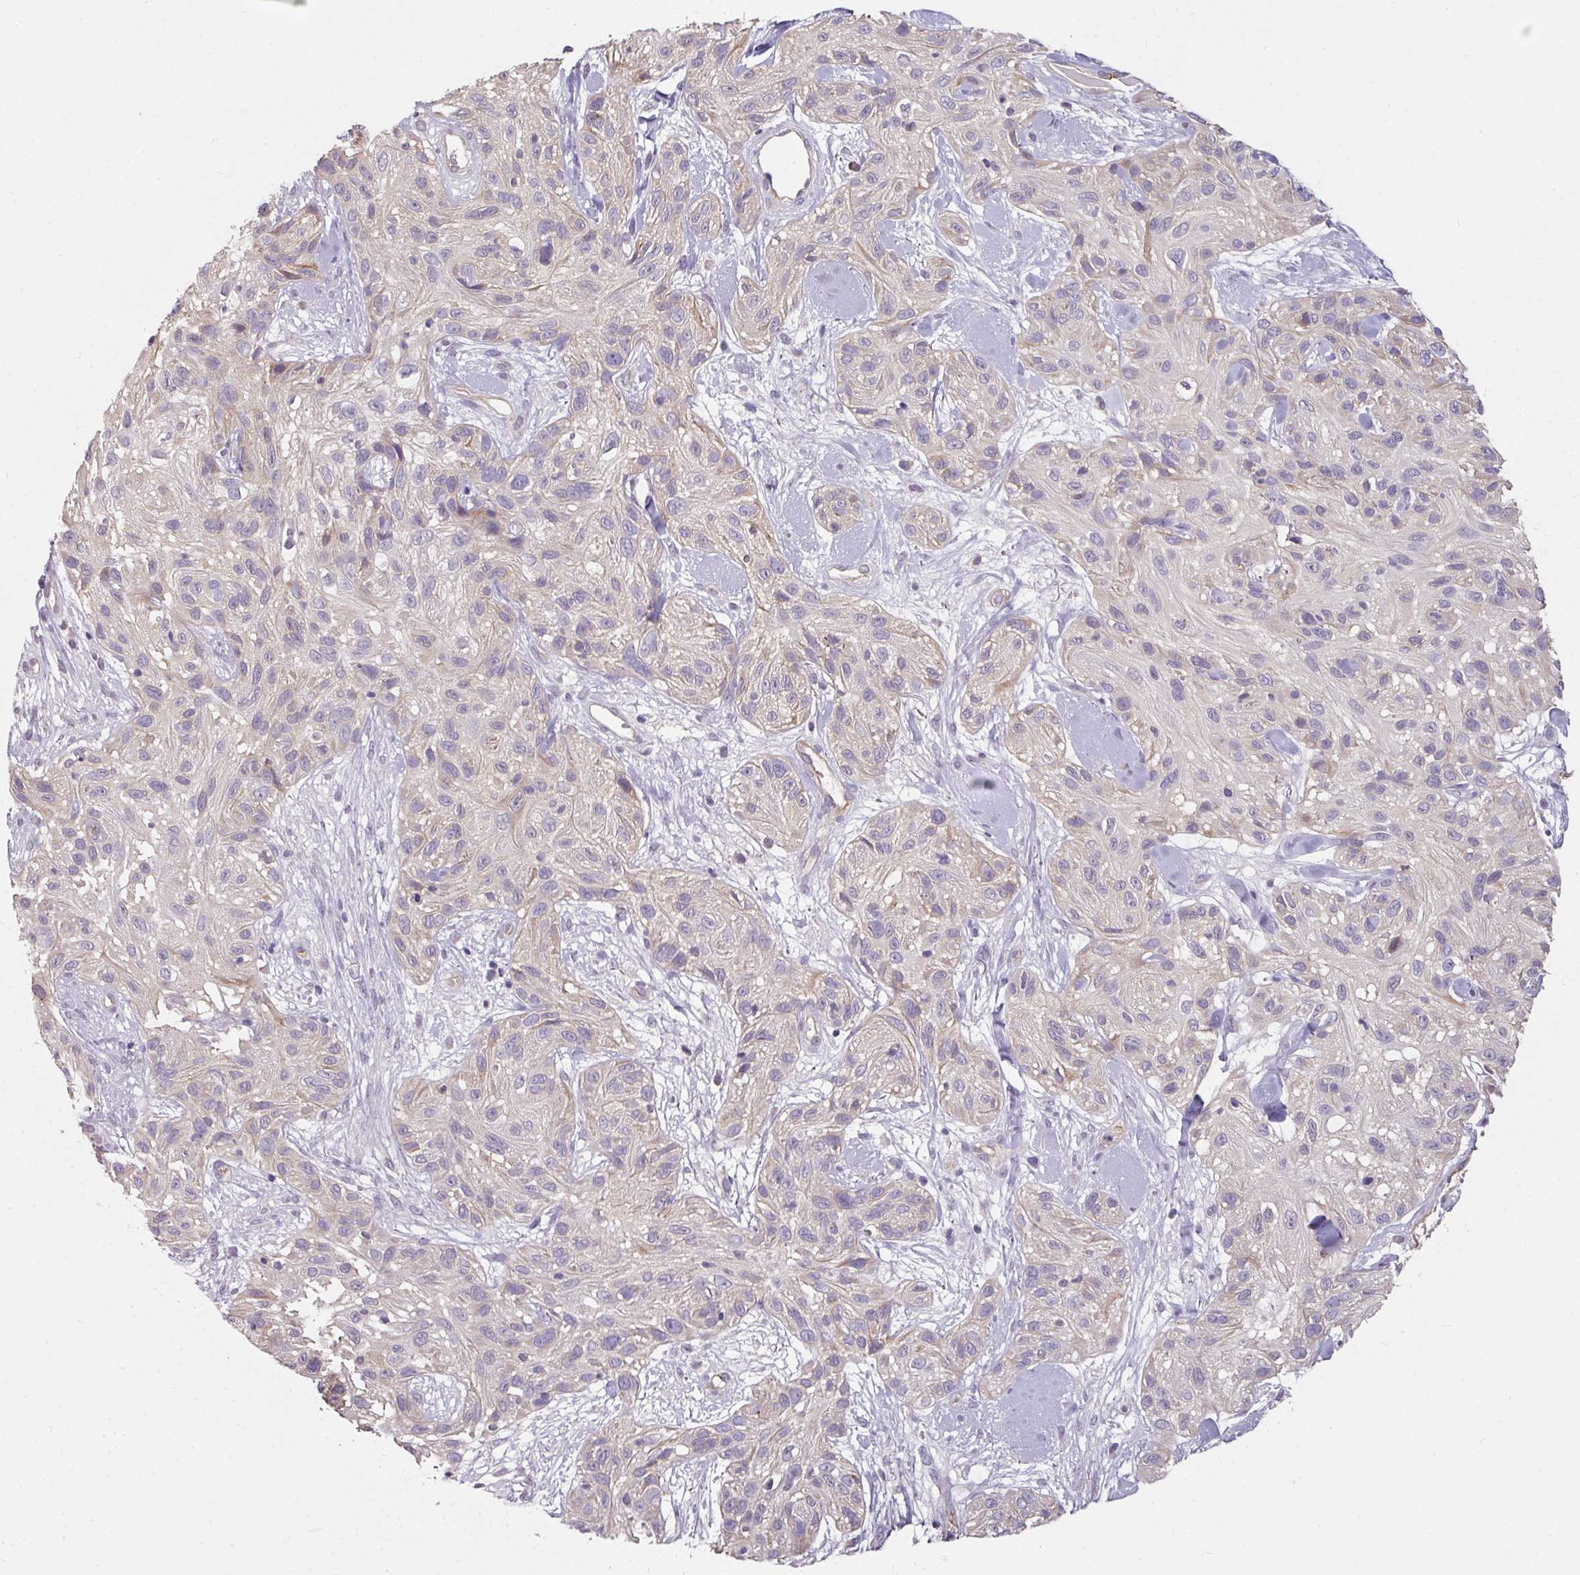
{"staining": {"intensity": "weak", "quantity": "<25%", "location": "cytoplasmic/membranous"}, "tissue": "skin cancer", "cell_type": "Tumor cells", "image_type": "cancer", "snomed": [{"axis": "morphology", "description": "Squamous cell carcinoma, NOS"}, {"axis": "topography", "description": "Skin"}], "caption": "Squamous cell carcinoma (skin) was stained to show a protein in brown. There is no significant positivity in tumor cells. The staining was performed using DAB (3,3'-diaminobenzidine) to visualize the protein expression in brown, while the nuclei were stained in blue with hematoxylin (Magnification: 20x).", "gene": "C19orf33", "patient": {"sex": "male", "age": 82}}